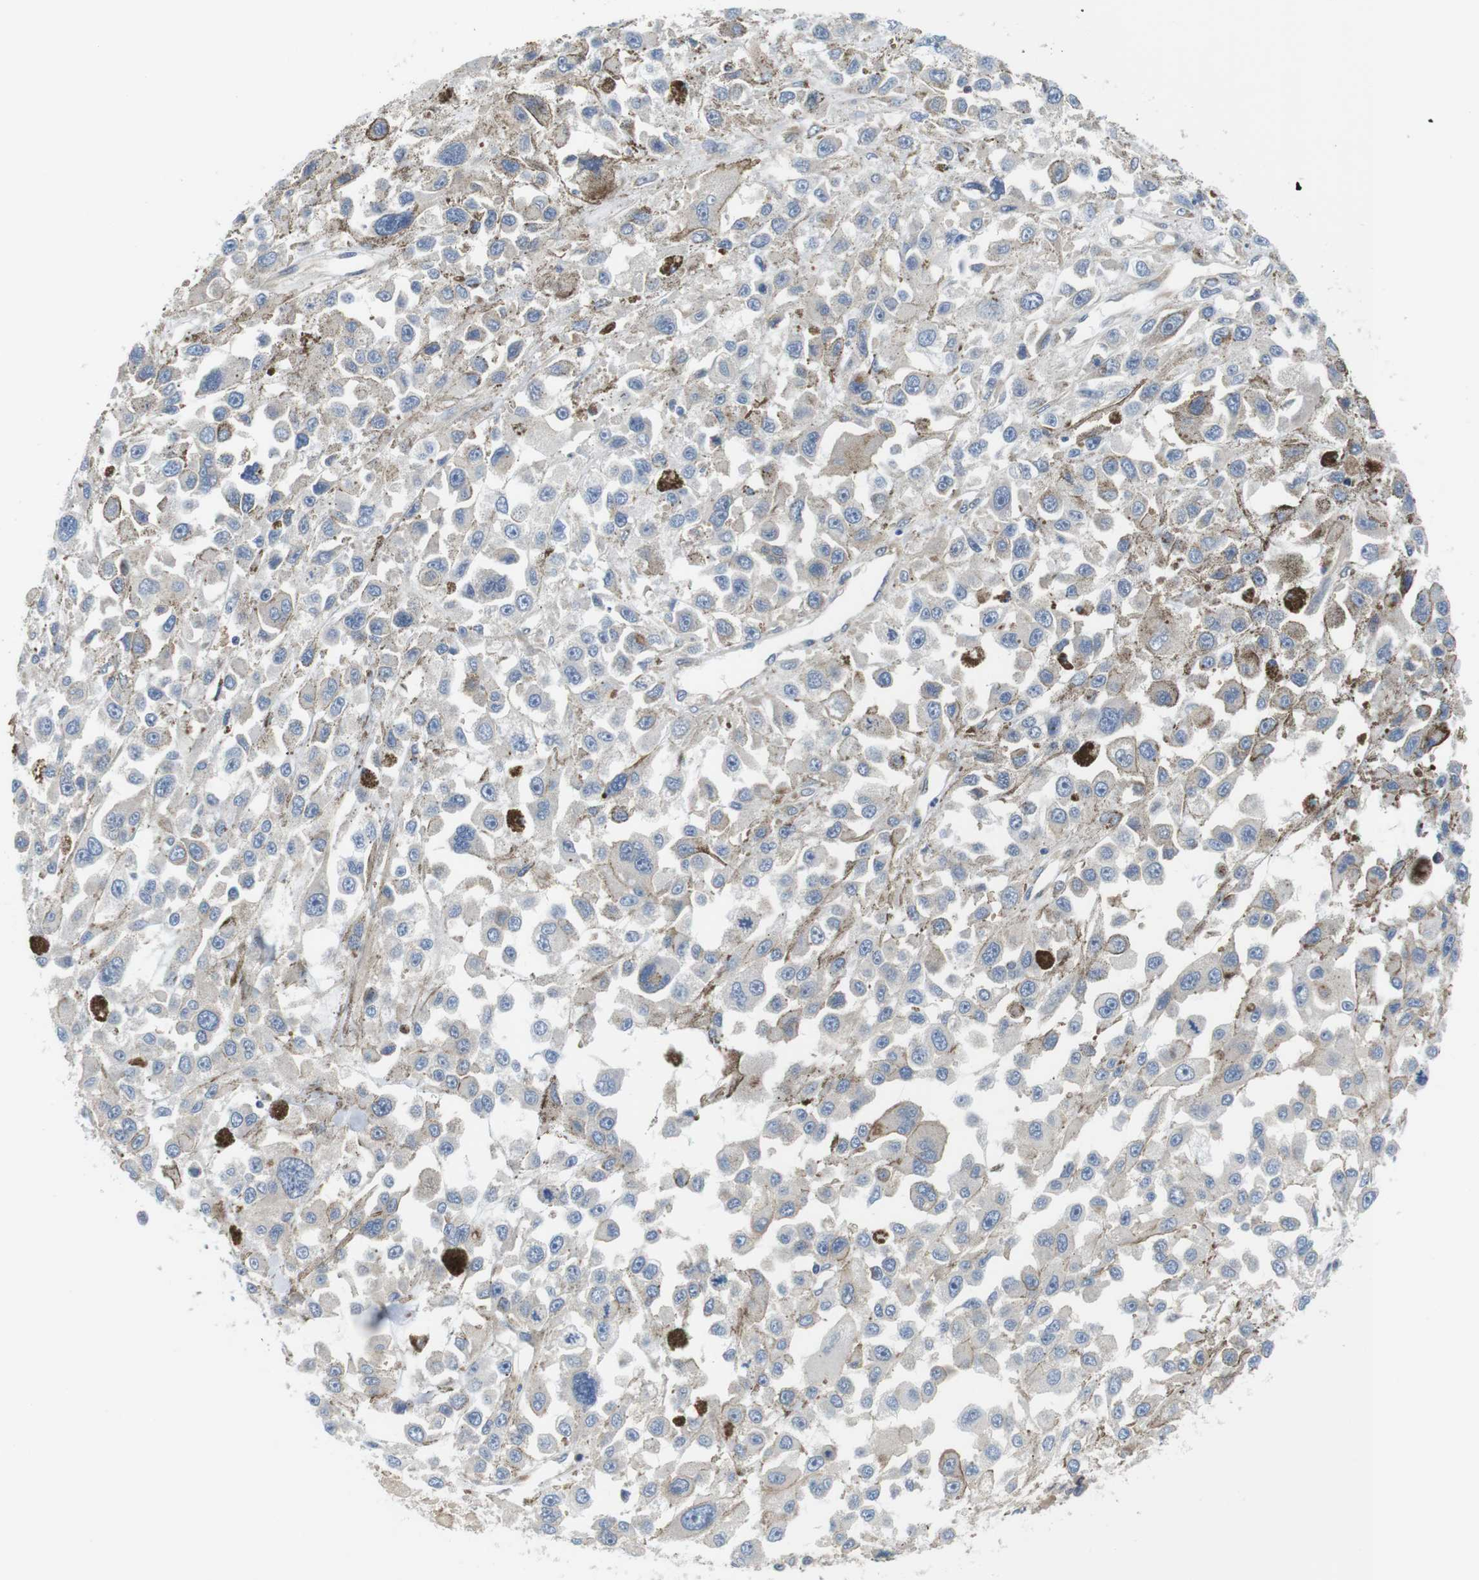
{"staining": {"intensity": "negative", "quantity": "none", "location": "none"}, "tissue": "melanoma", "cell_type": "Tumor cells", "image_type": "cancer", "snomed": [{"axis": "morphology", "description": "Malignant melanoma, Metastatic site"}, {"axis": "topography", "description": "Lymph node"}], "caption": "The micrograph shows no staining of tumor cells in malignant melanoma (metastatic site).", "gene": "HERPUD2", "patient": {"sex": "male", "age": 59}}